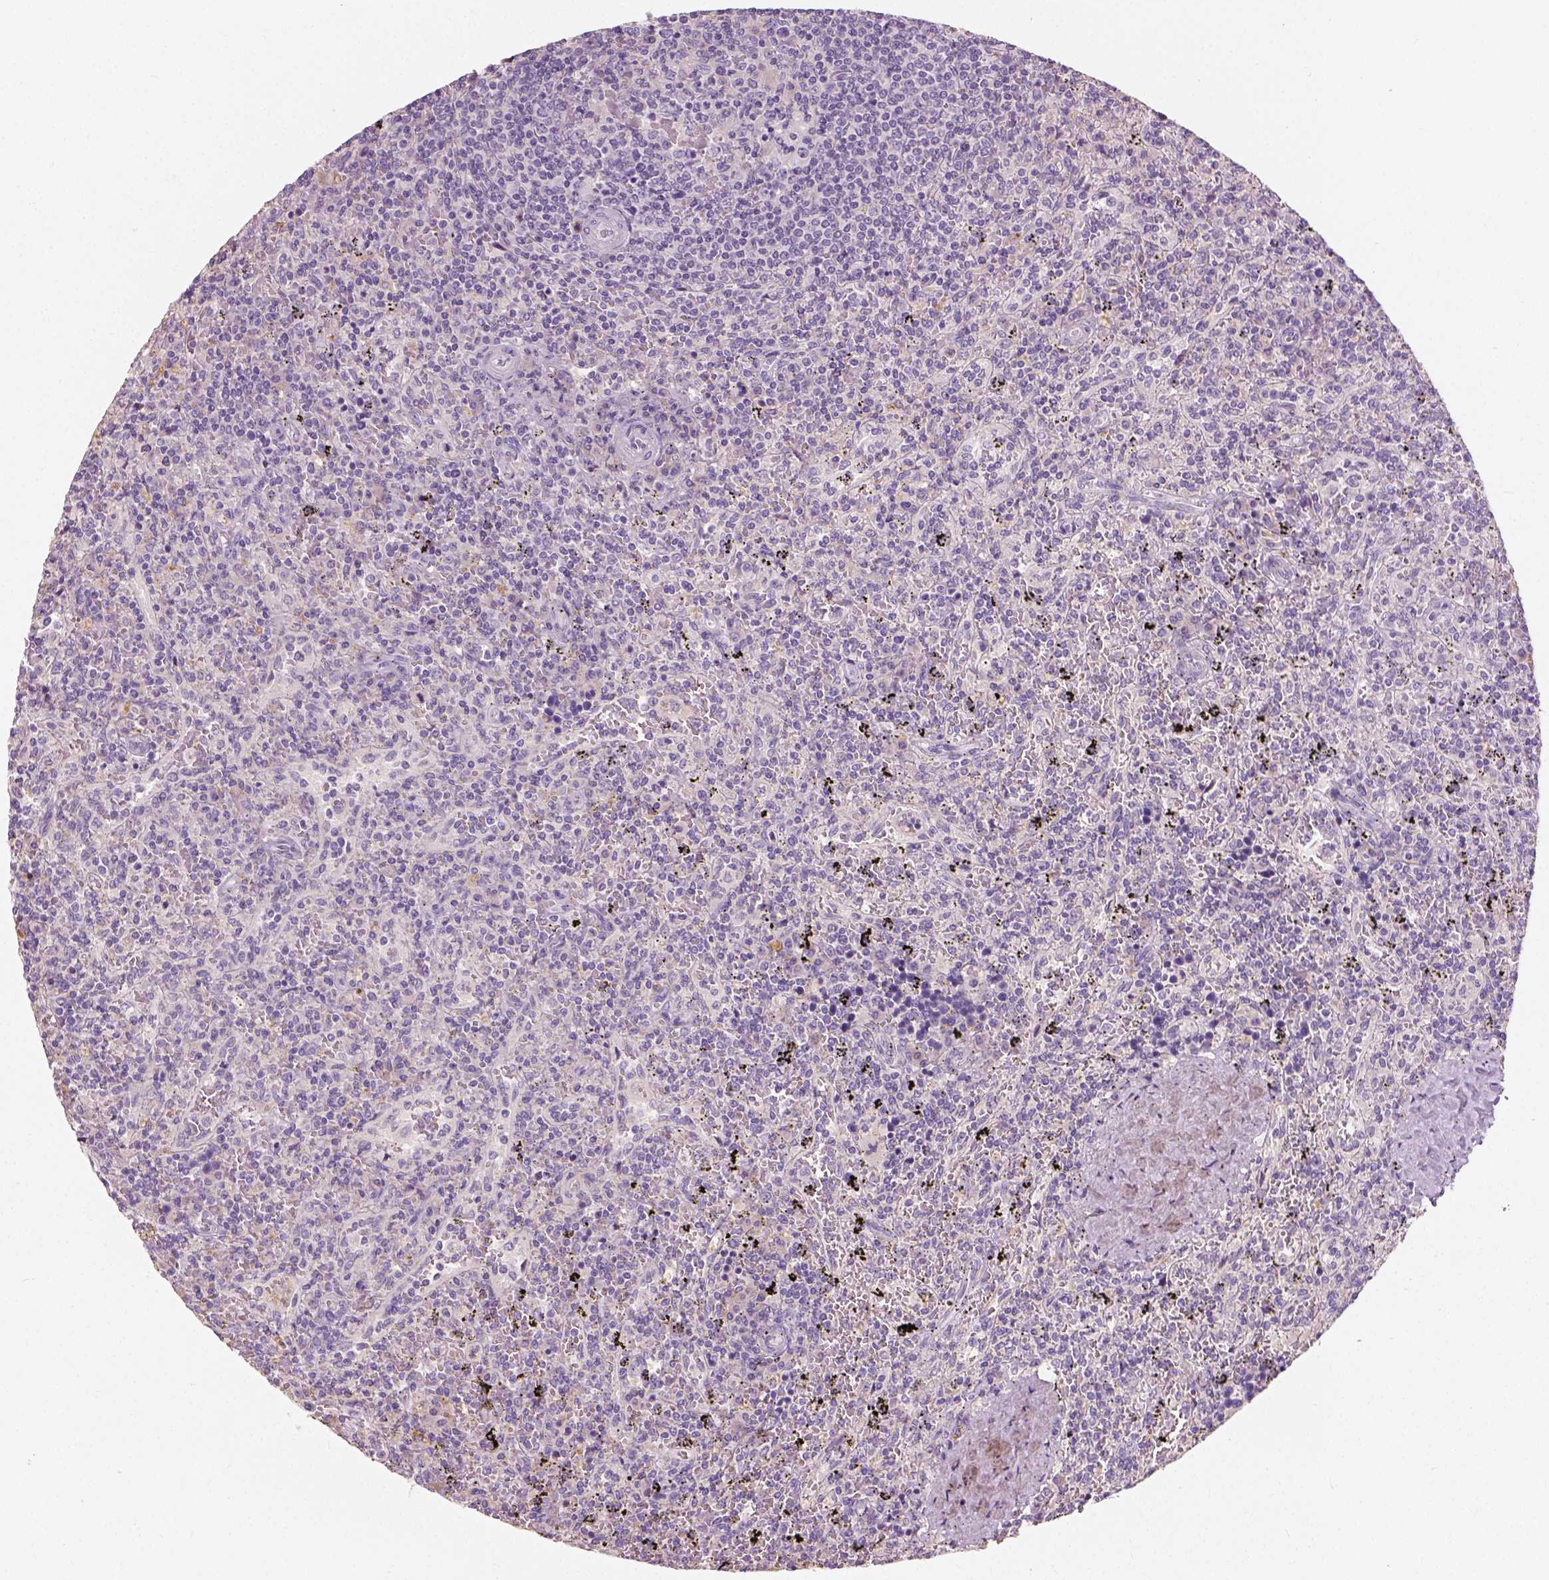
{"staining": {"intensity": "negative", "quantity": "none", "location": "none"}, "tissue": "lymphoma", "cell_type": "Tumor cells", "image_type": "cancer", "snomed": [{"axis": "morphology", "description": "Malignant lymphoma, non-Hodgkin's type, Low grade"}, {"axis": "topography", "description": "Spleen"}], "caption": "Image shows no significant protein staining in tumor cells of lymphoma. (Brightfield microscopy of DAB immunohistochemistry (IHC) at high magnification).", "gene": "DHCR24", "patient": {"sex": "male", "age": 62}}